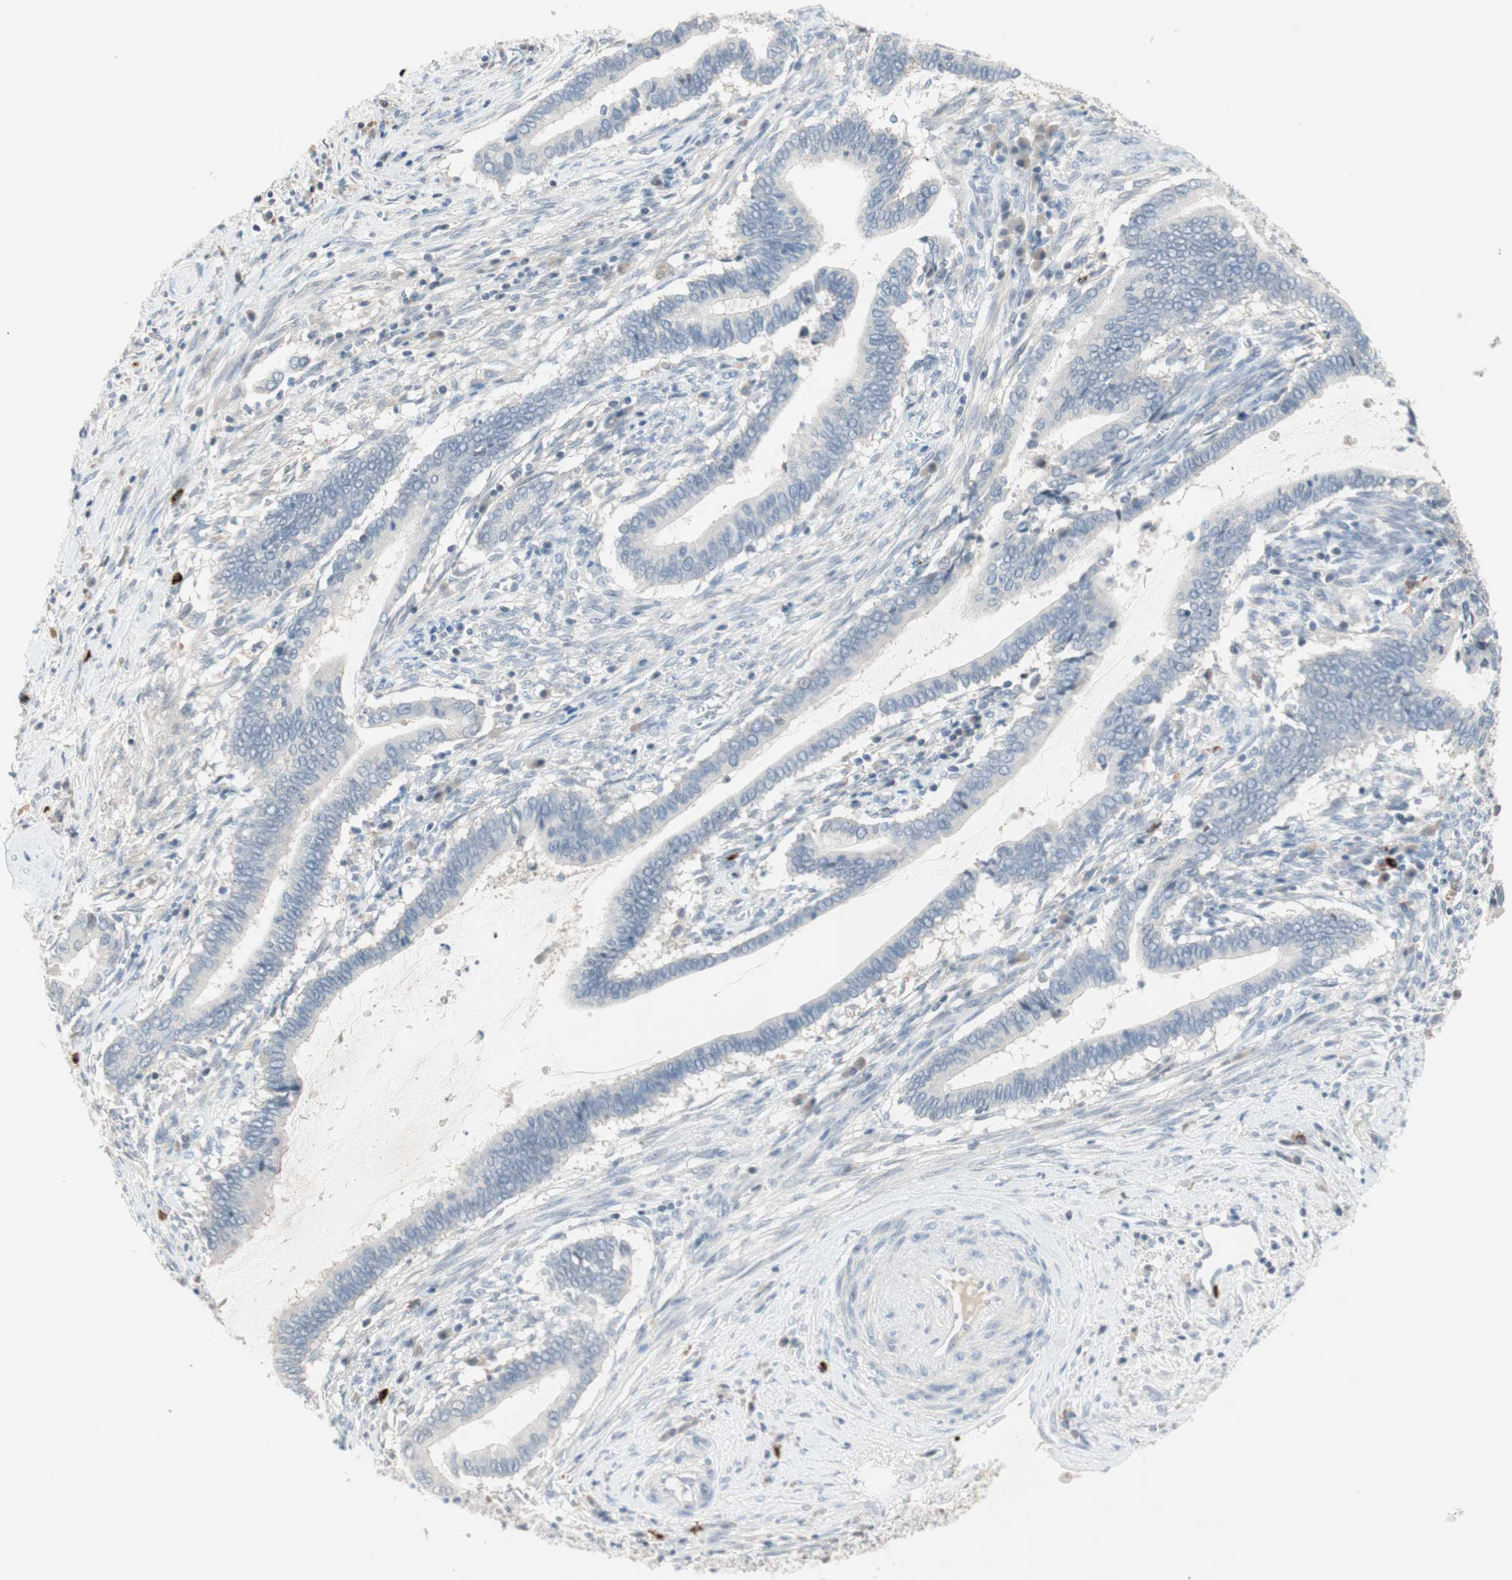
{"staining": {"intensity": "negative", "quantity": "none", "location": "none"}, "tissue": "cervical cancer", "cell_type": "Tumor cells", "image_type": "cancer", "snomed": [{"axis": "morphology", "description": "Adenocarcinoma, NOS"}, {"axis": "topography", "description": "Cervix"}], "caption": "A high-resolution image shows IHC staining of cervical adenocarcinoma, which exhibits no significant expression in tumor cells.", "gene": "PDZK1", "patient": {"sex": "female", "age": 44}}